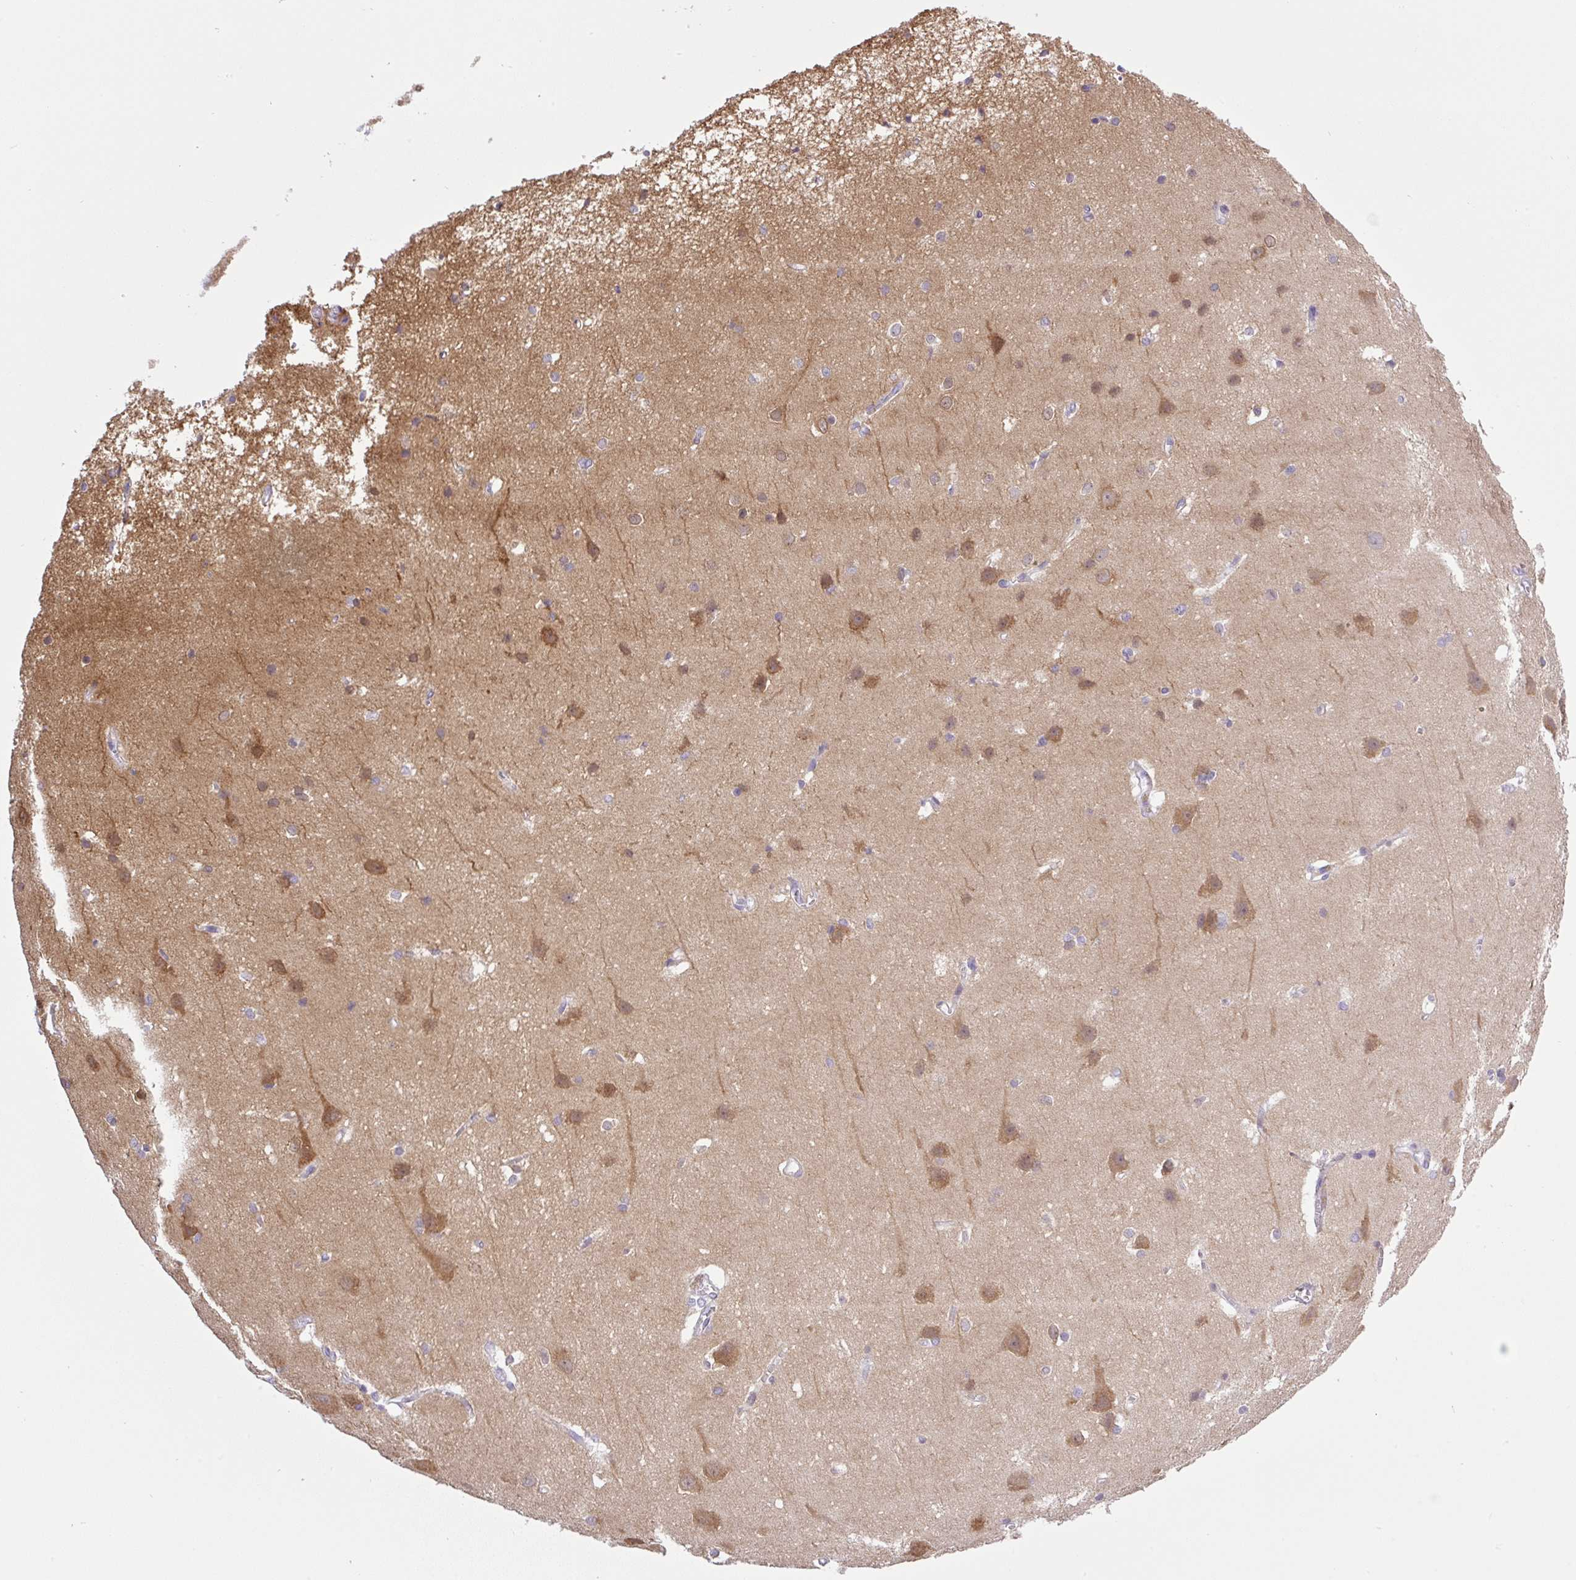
{"staining": {"intensity": "negative", "quantity": "none", "location": "none"}, "tissue": "cerebral cortex", "cell_type": "Endothelial cells", "image_type": "normal", "snomed": [{"axis": "morphology", "description": "Normal tissue, NOS"}, {"axis": "topography", "description": "Cerebral cortex"}], "caption": "A micrograph of cerebral cortex stained for a protein reveals no brown staining in endothelial cells. The staining is performed using DAB (3,3'-diaminobenzidine) brown chromogen with nuclei counter-stained in using hematoxylin.", "gene": "CAMK2A", "patient": {"sex": "male", "age": 37}}